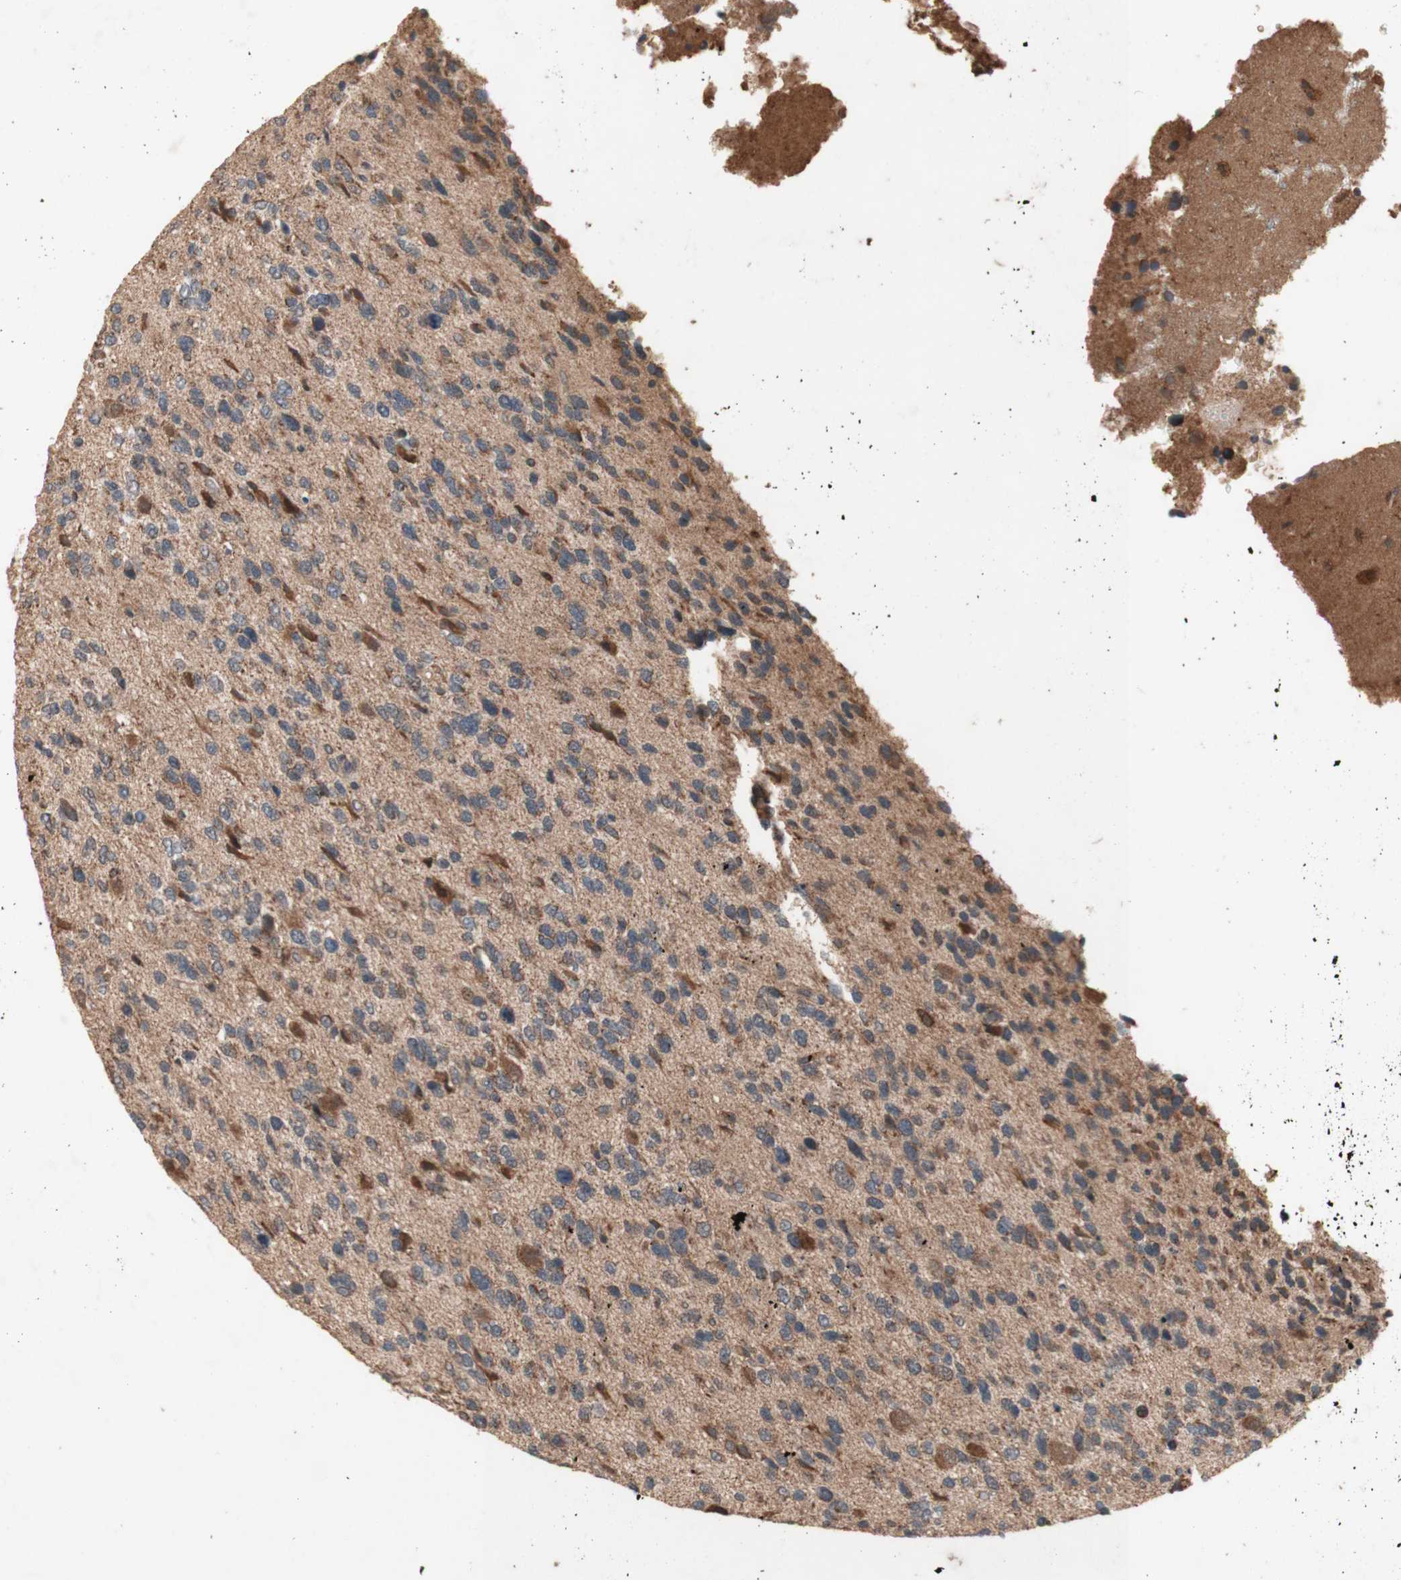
{"staining": {"intensity": "moderate", "quantity": "25%-75%", "location": "cytoplasmic/membranous"}, "tissue": "glioma", "cell_type": "Tumor cells", "image_type": "cancer", "snomed": [{"axis": "morphology", "description": "Glioma, malignant, High grade"}, {"axis": "topography", "description": "Brain"}], "caption": "DAB immunohistochemical staining of malignant glioma (high-grade) displays moderate cytoplasmic/membranous protein staining in approximately 25%-75% of tumor cells. The staining was performed using DAB to visualize the protein expression in brown, while the nuclei were stained in blue with hematoxylin (Magnification: 20x).", "gene": "DDOST", "patient": {"sex": "female", "age": 58}}